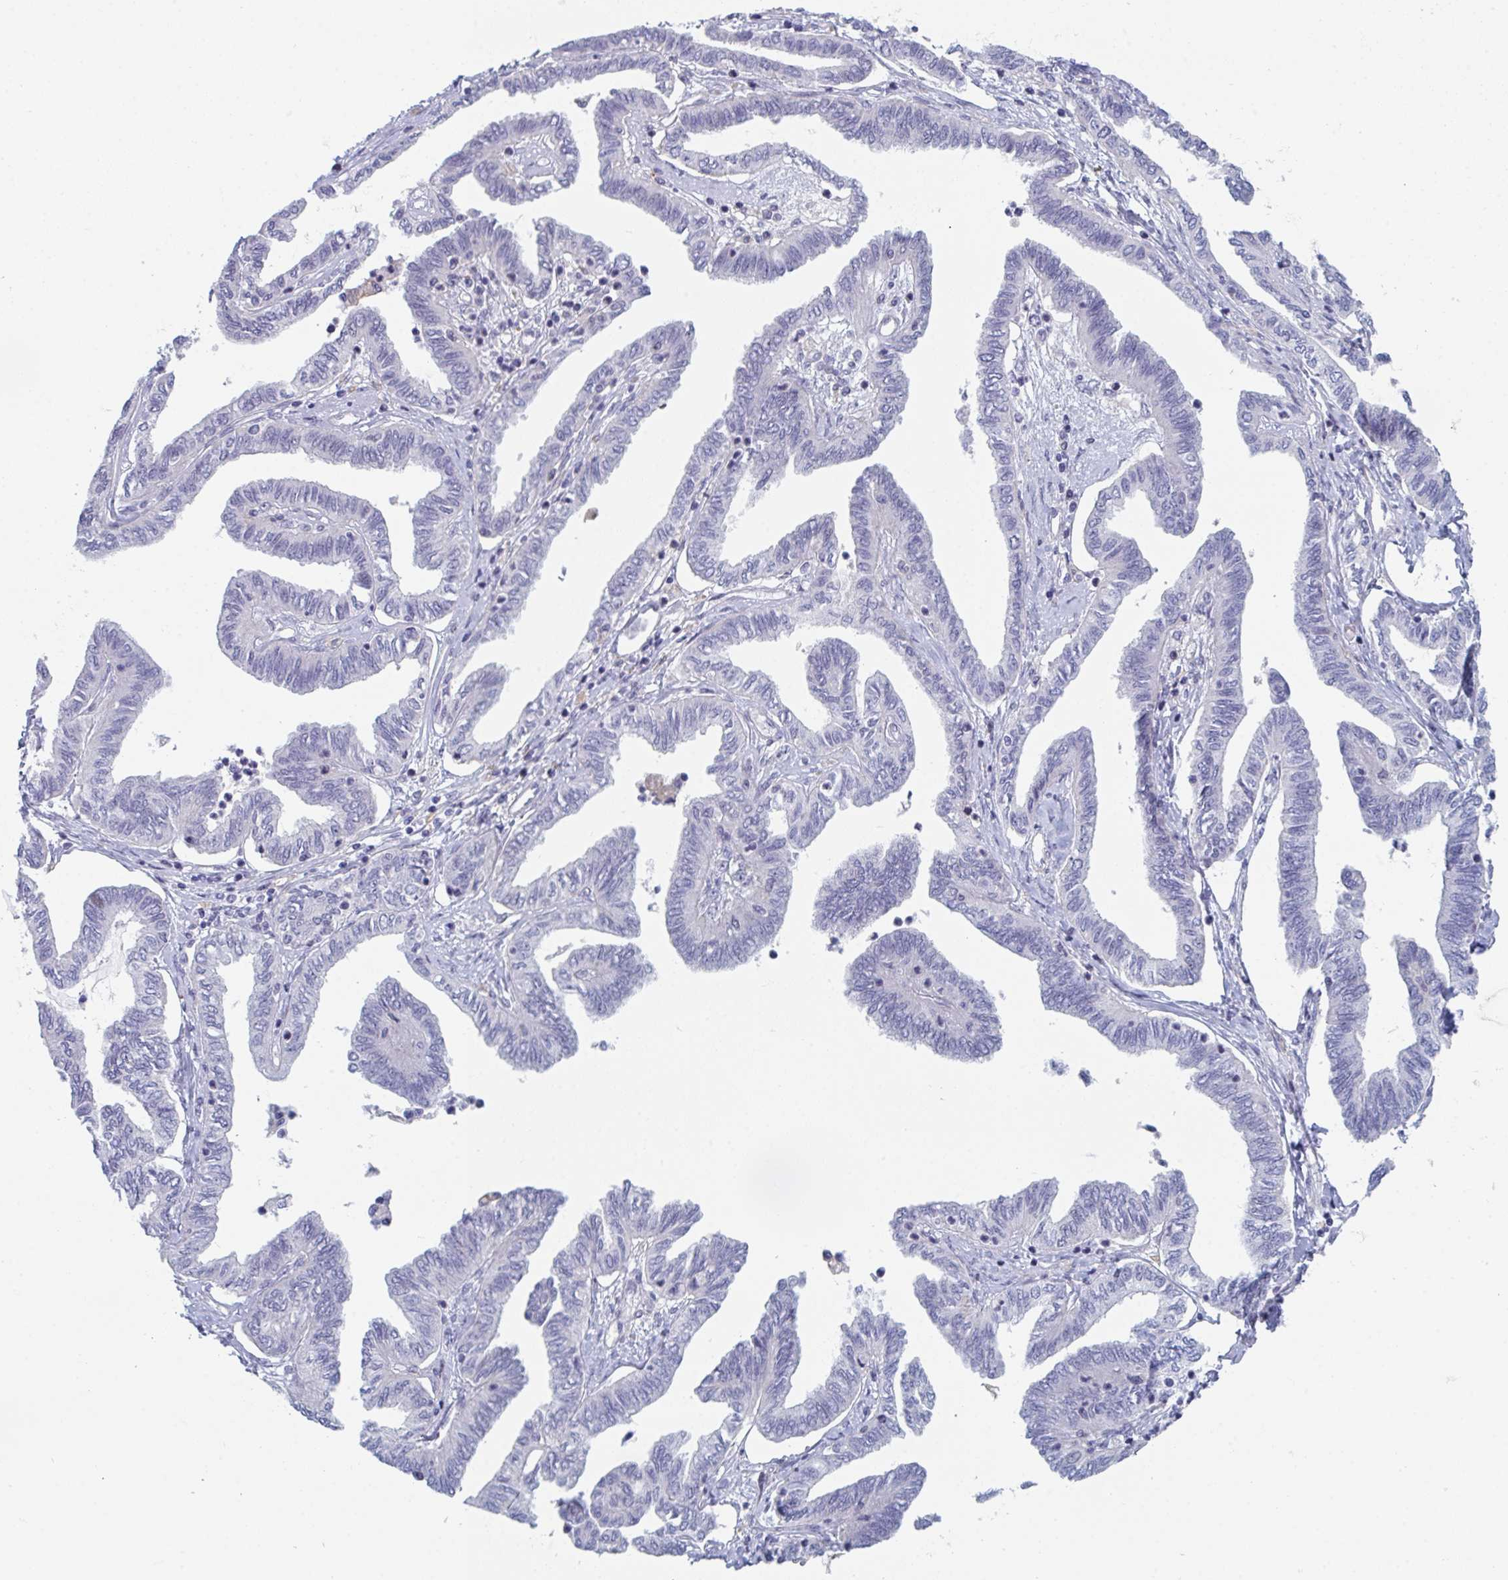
{"staining": {"intensity": "negative", "quantity": "none", "location": "none"}, "tissue": "ovarian cancer", "cell_type": "Tumor cells", "image_type": "cancer", "snomed": [{"axis": "morphology", "description": "Carcinoma, endometroid"}, {"axis": "topography", "description": "Ovary"}], "caption": "An immunohistochemistry (IHC) histopathology image of ovarian cancer (endometroid carcinoma) is shown. There is no staining in tumor cells of ovarian cancer (endometroid carcinoma).", "gene": "CENPT", "patient": {"sex": "female", "age": 70}}